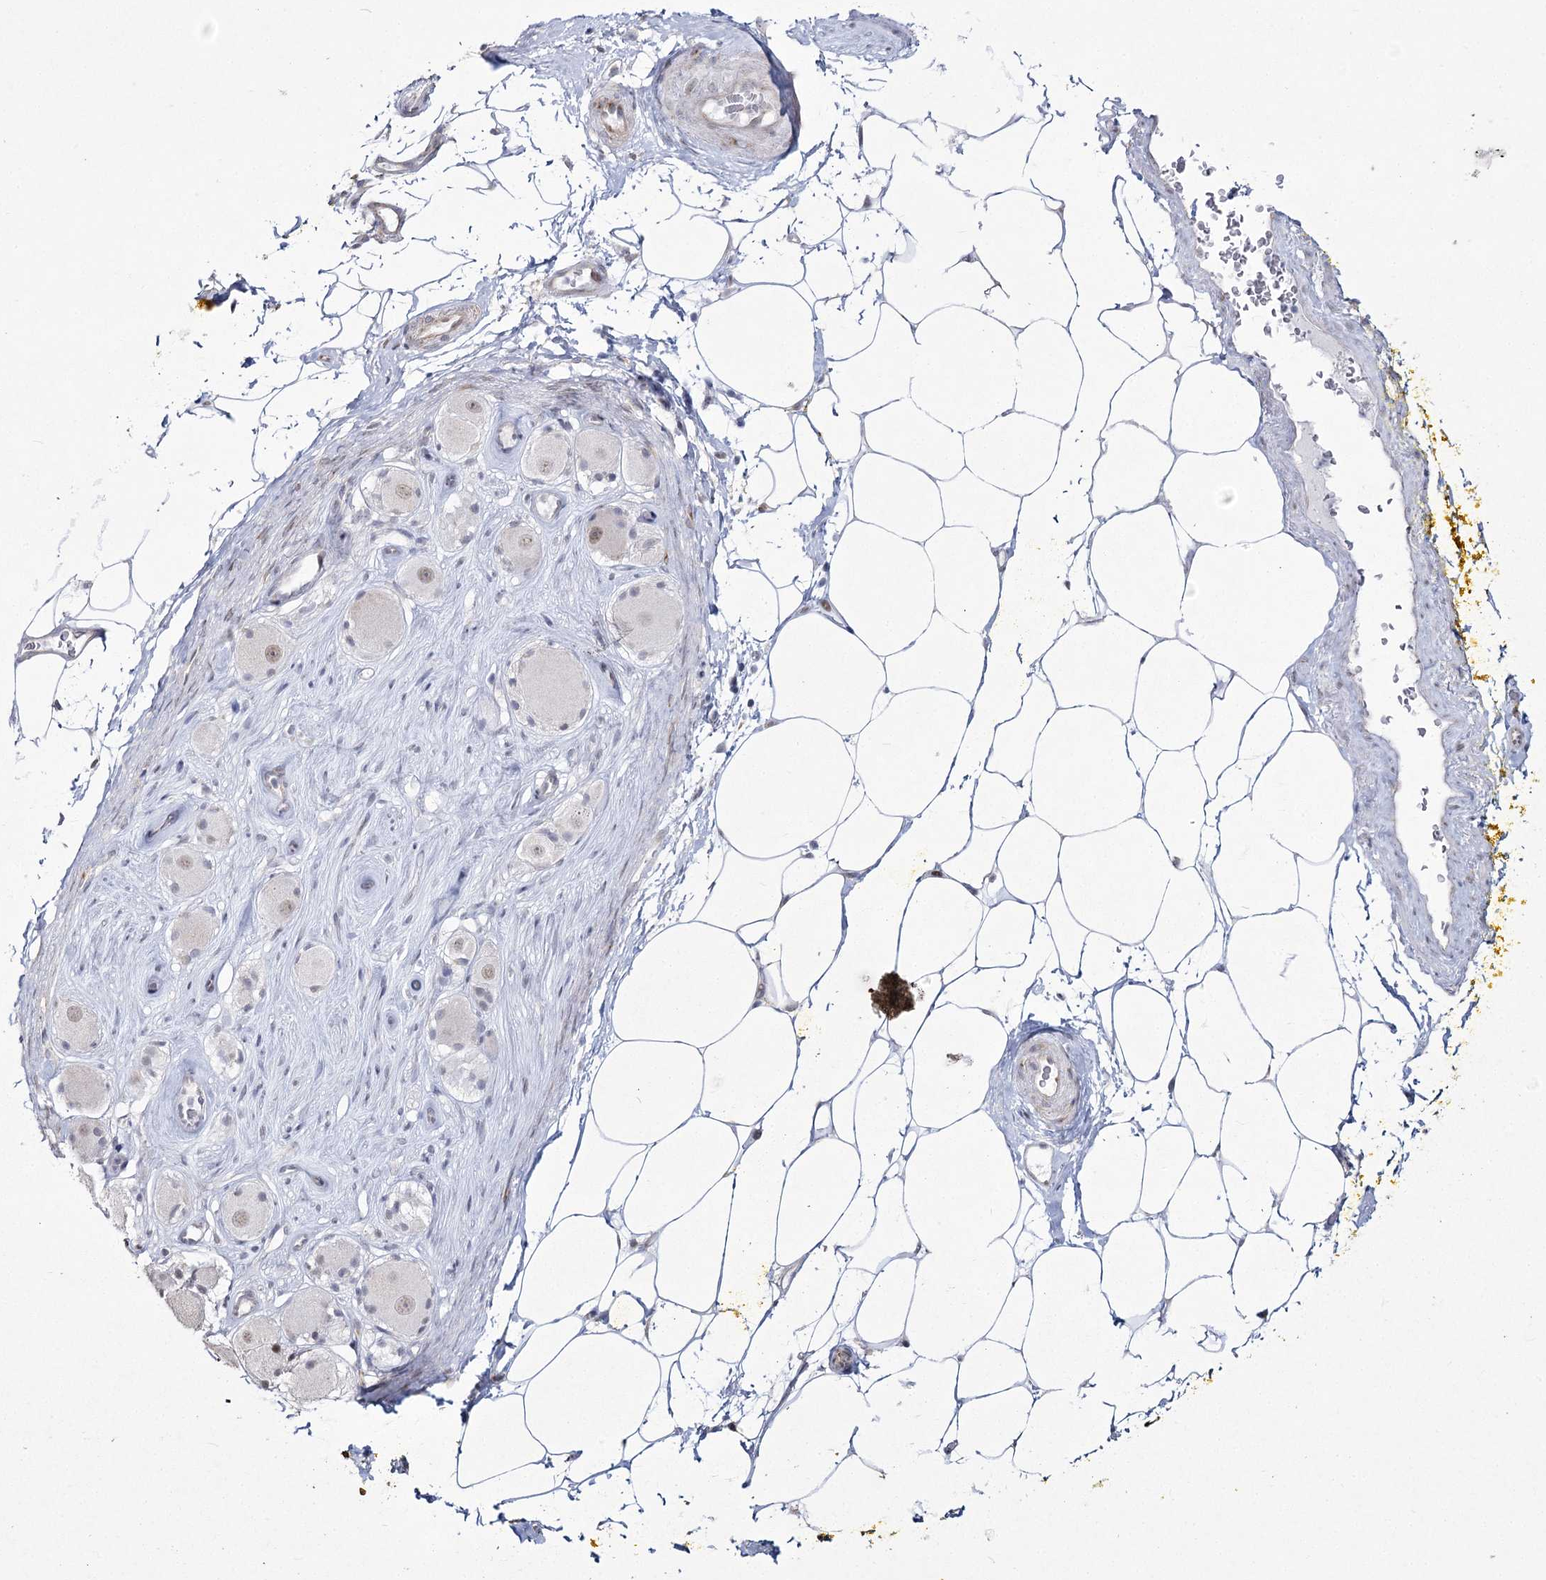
{"staining": {"intensity": "moderate", "quantity": "<25%", "location": "nuclear"}, "tissue": "adipose tissue", "cell_type": "Adipocytes", "image_type": "normal", "snomed": [{"axis": "morphology", "description": "Normal tissue, NOS"}, {"axis": "morphology", "description": "Adenocarcinoma, Low grade"}, {"axis": "topography", "description": "Prostate"}, {"axis": "topography", "description": "Peripheral nerve tissue"}], "caption": "Moderate nuclear positivity for a protein is appreciated in about <25% of adipocytes of unremarkable adipose tissue using immunohistochemistry.", "gene": "YBX3", "patient": {"sex": "male", "age": 63}}